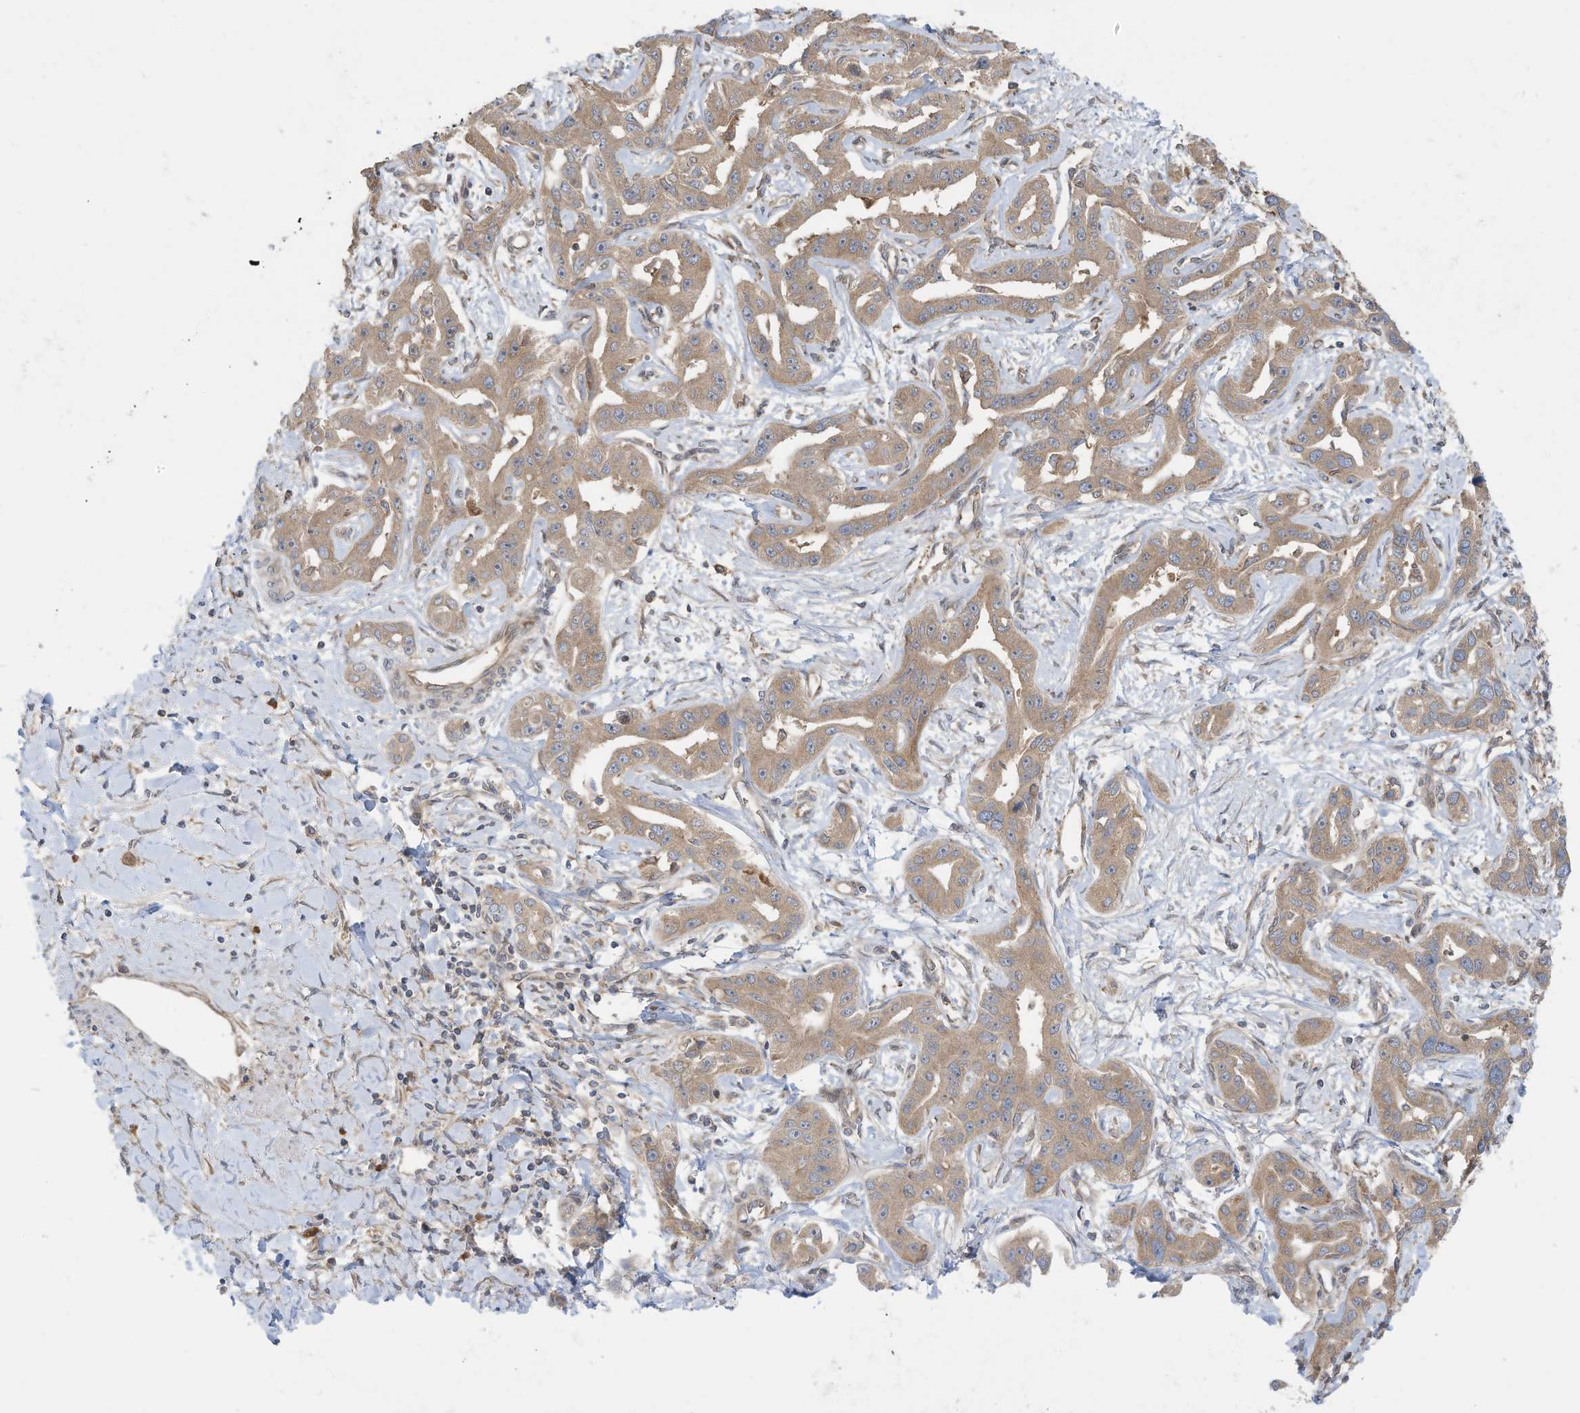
{"staining": {"intensity": "weak", "quantity": "25%-75%", "location": "cytoplasmic/membranous"}, "tissue": "liver cancer", "cell_type": "Tumor cells", "image_type": "cancer", "snomed": [{"axis": "morphology", "description": "Cholangiocarcinoma"}, {"axis": "topography", "description": "Liver"}], "caption": "The histopathology image exhibits a brown stain indicating the presence of a protein in the cytoplasmic/membranous of tumor cells in liver cancer (cholangiocarcinoma).", "gene": "USE1", "patient": {"sex": "male", "age": 59}}